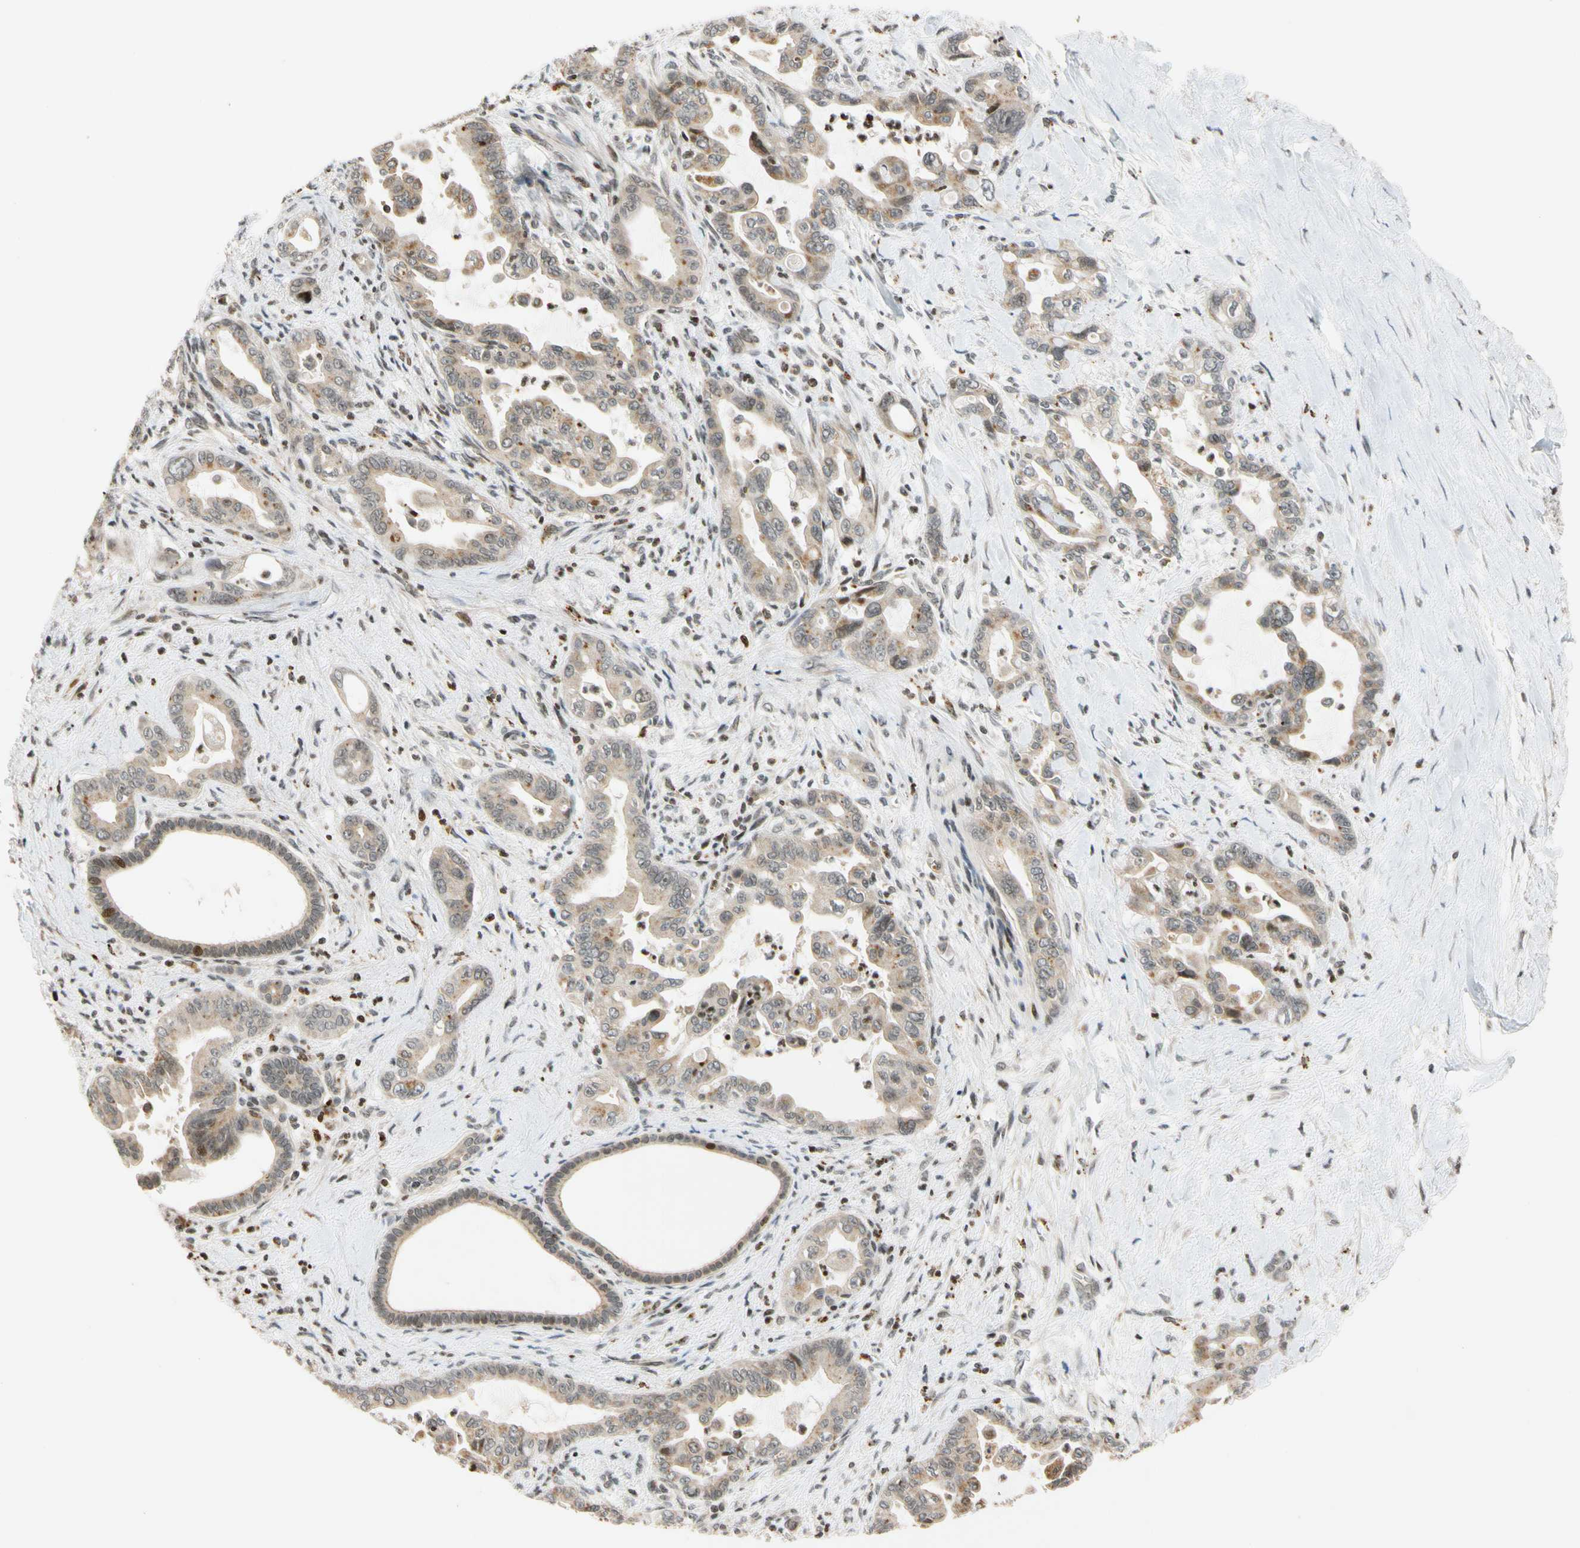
{"staining": {"intensity": "moderate", "quantity": ">75%", "location": "cytoplasmic/membranous"}, "tissue": "pancreatic cancer", "cell_type": "Tumor cells", "image_type": "cancer", "snomed": [{"axis": "morphology", "description": "Adenocarcinoma, NOS"}, {"axis": "topography", "description": "Pancreas"}], "caption": "The photomicrograph demonstrates staining of adenocarcinoma (pancreatic), revealing moderate cytoplasmic/membranous protein expression (brown color) within tumor cells. The protein of interest is stained brown, and the nuclei are stained in blue (DAB IHC with brightfield microscopy, high magnification).", "gene": "CDK7", "patient": {"sex": "male", "age": 70}}